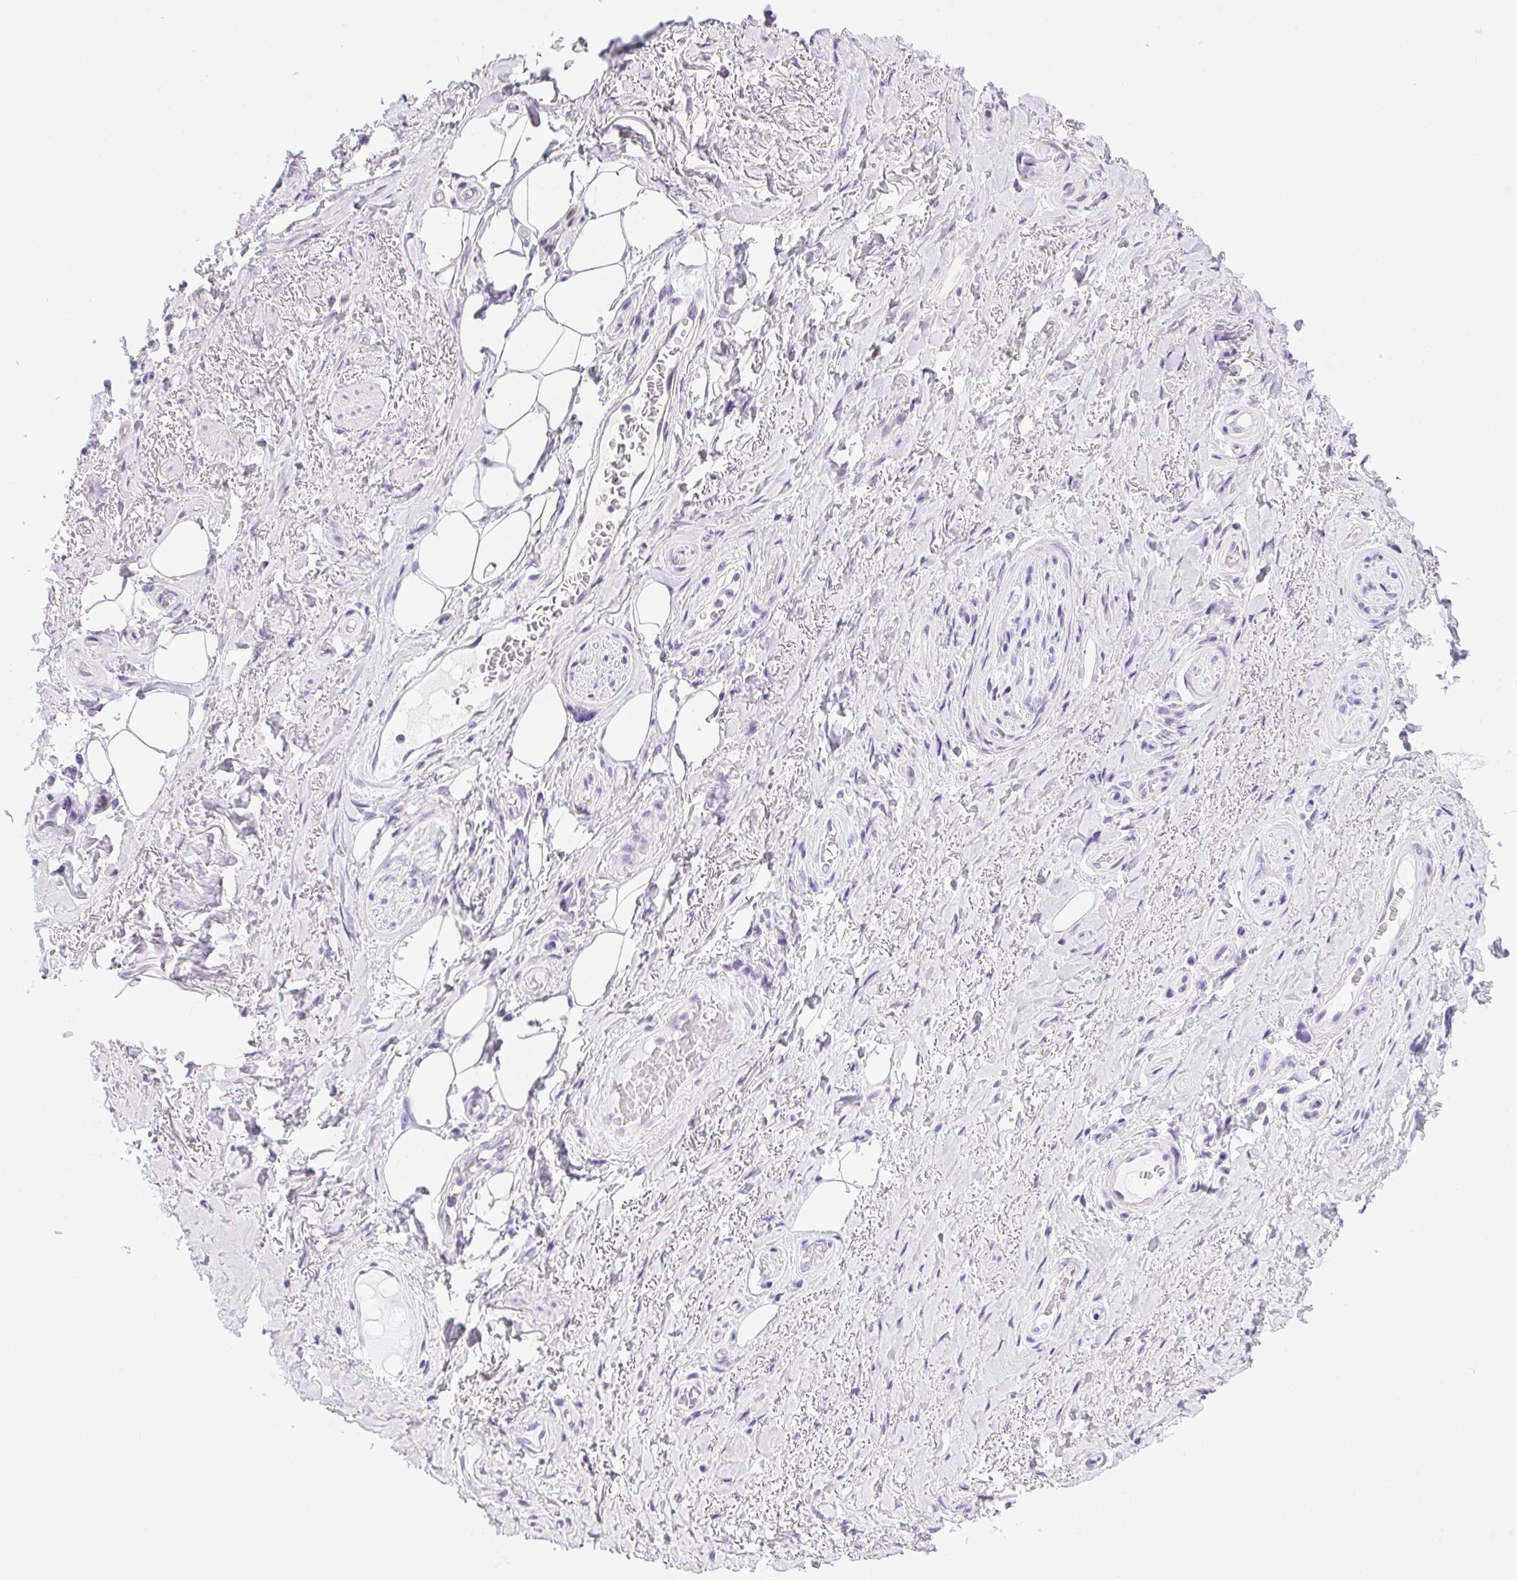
{"staining": {"intensity": "negative", "quantity": "none", "location": "none"}, "tissue": "adipose tissue", "cell_type": "Adipocytes", "image_type": "normal", "snomed": [{"axis": "morphology", "description": "Normal tissue, NOS"}, {"axis": "topography", "description": "Anal"}, {"axis": "topography", "description": "Peripheral nerve tissue"}], "caption": "Immunohistochemistry (IHC) image of normal human adipose tissue stained for a protein (brown), which shows no expression in adipocytes.", "gene": "HELLS", "patient": {"sex": "male", "age": 53}}